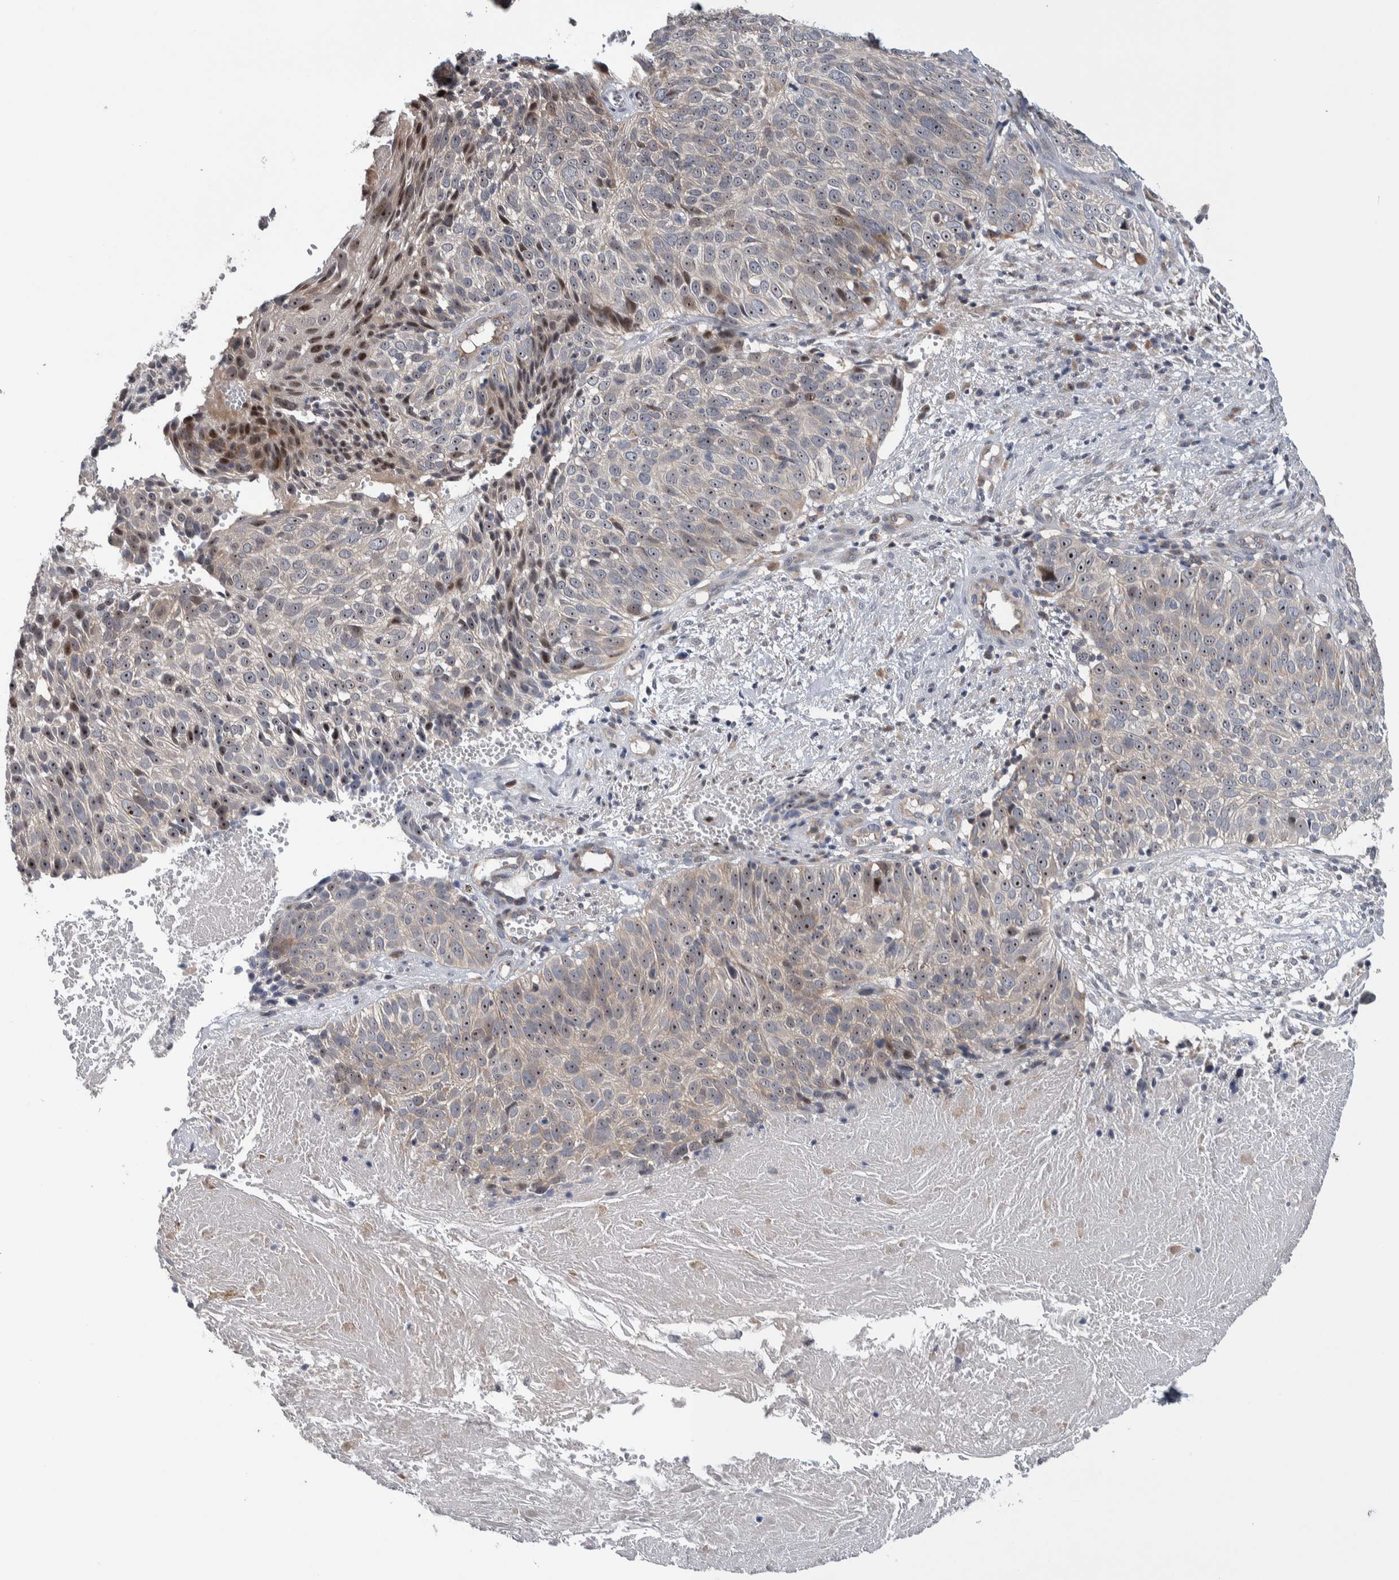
{"staining": {"intensity": "moderate", "quantity": "25%-75%", "location": "nuclear"}, "tissue": "cervical cancer", "cell_type": "Tumor cells", "image_type": "cancer", "snomed": [{"axis": "morphology", "description": "Squamous cell carcinoma, NOS"}, {"axis": "topography", "description": "Cervix"}], "caption": "This histopathology image displays immunohistochemistry staining of human cervical cancer, with medium moderate nuclear positivity in approximately 25%-75% of tumor cells.", "gene": "PRRG4", "patient": {"sex": "female", "age": 74}}